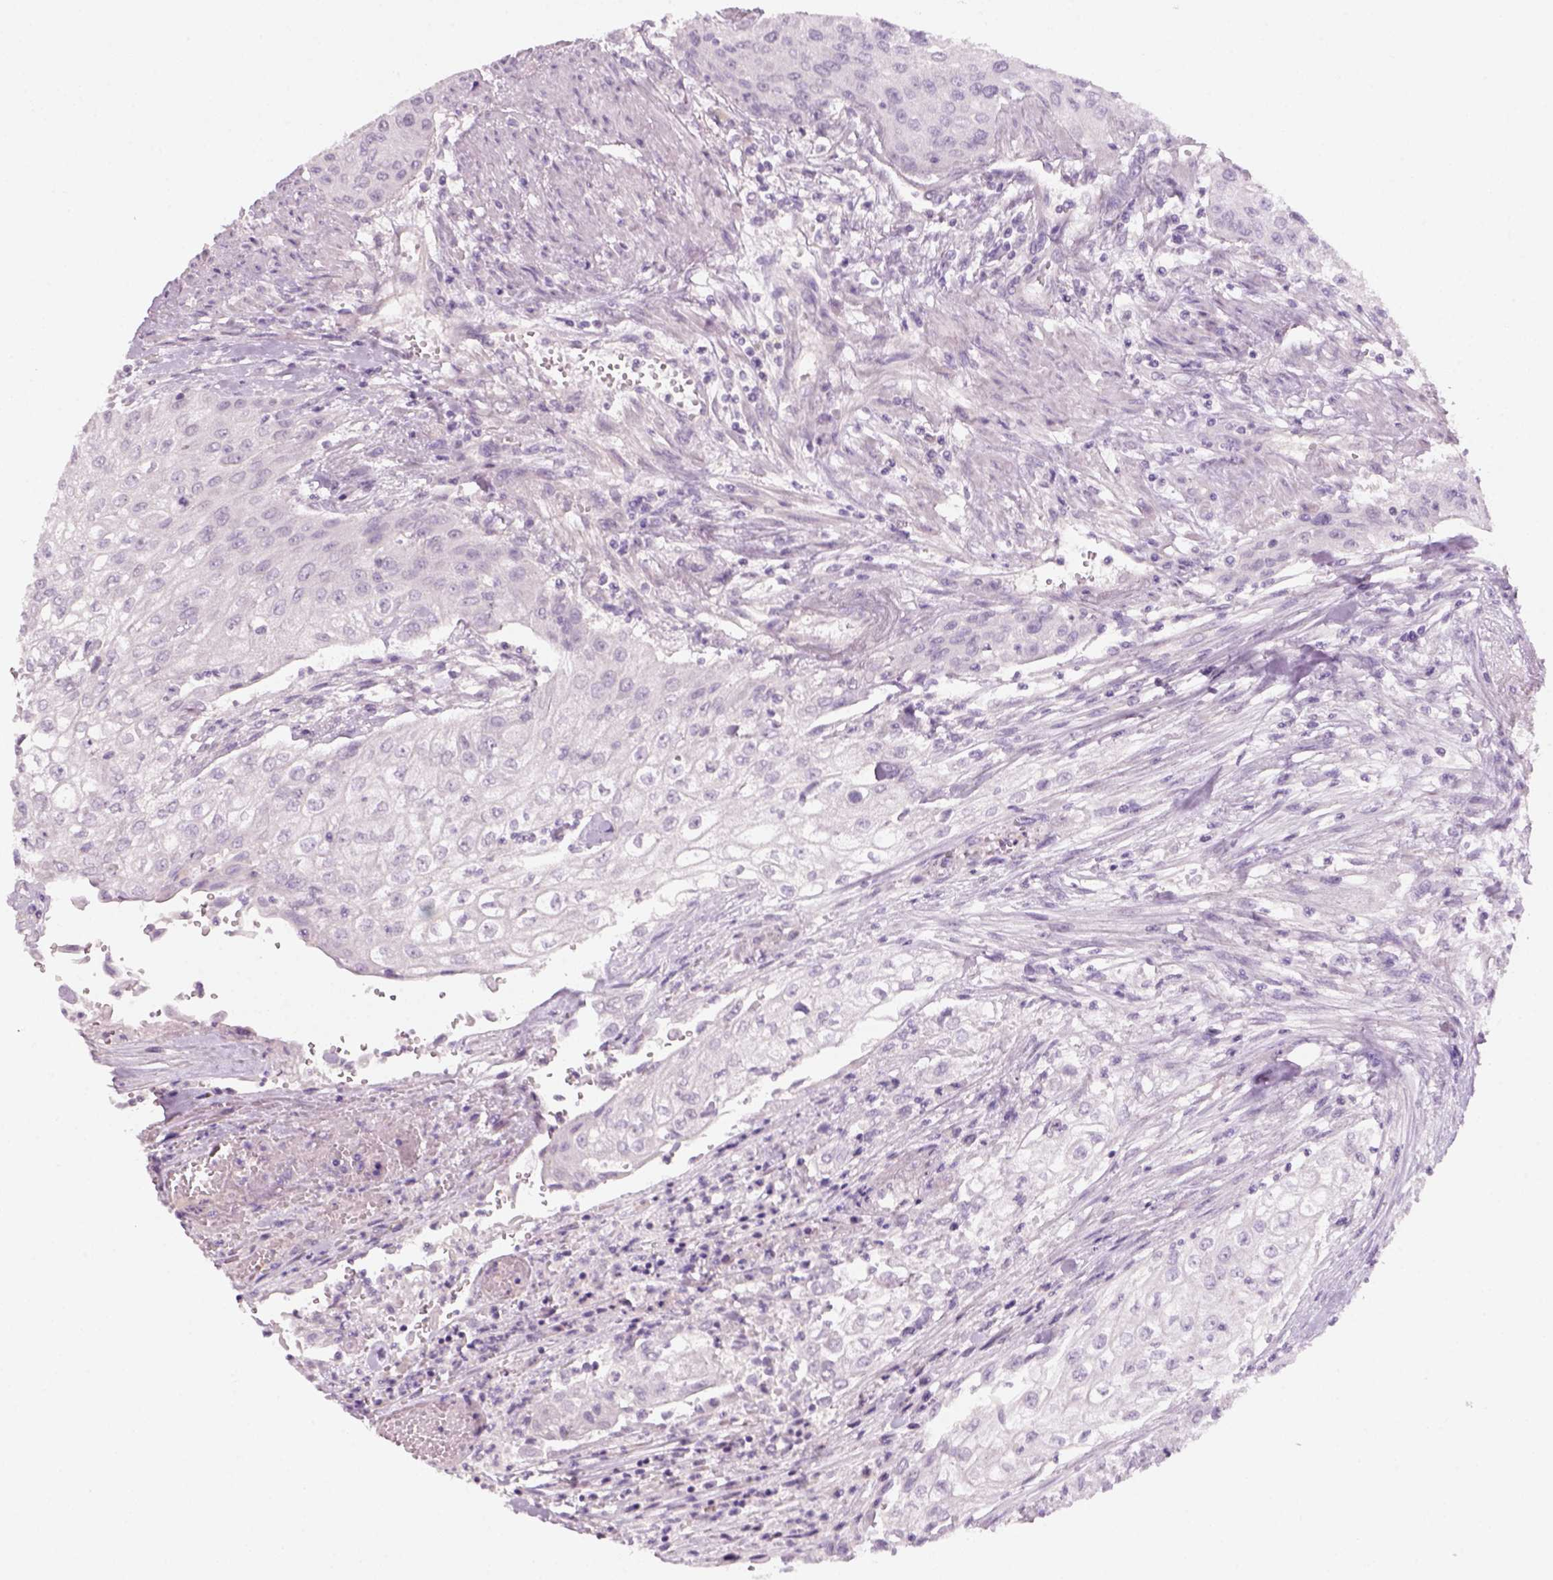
{"staining": {"intensity": "negative", "quantity": "none", "location": "none"}, "tissue": "urothelial cancer", "cell_type": "Tumor cells", "image_type": "cancer", "snomed": [{"axis": "morphology", "description": "Urothelial carcinoma, High grade"}, {"axis": "topography", "description": "Urinary bladder"}], "caption": "A high-resolution micrograph shows IHC staining of urothelial carcinoma (high-grade), which shows no significant staining in tumor cells. (DAB IHC visualized using brightfield microscopy, high magnification).", "gene": "KRT25", "patient": {"sex": "male", "age": 62}}